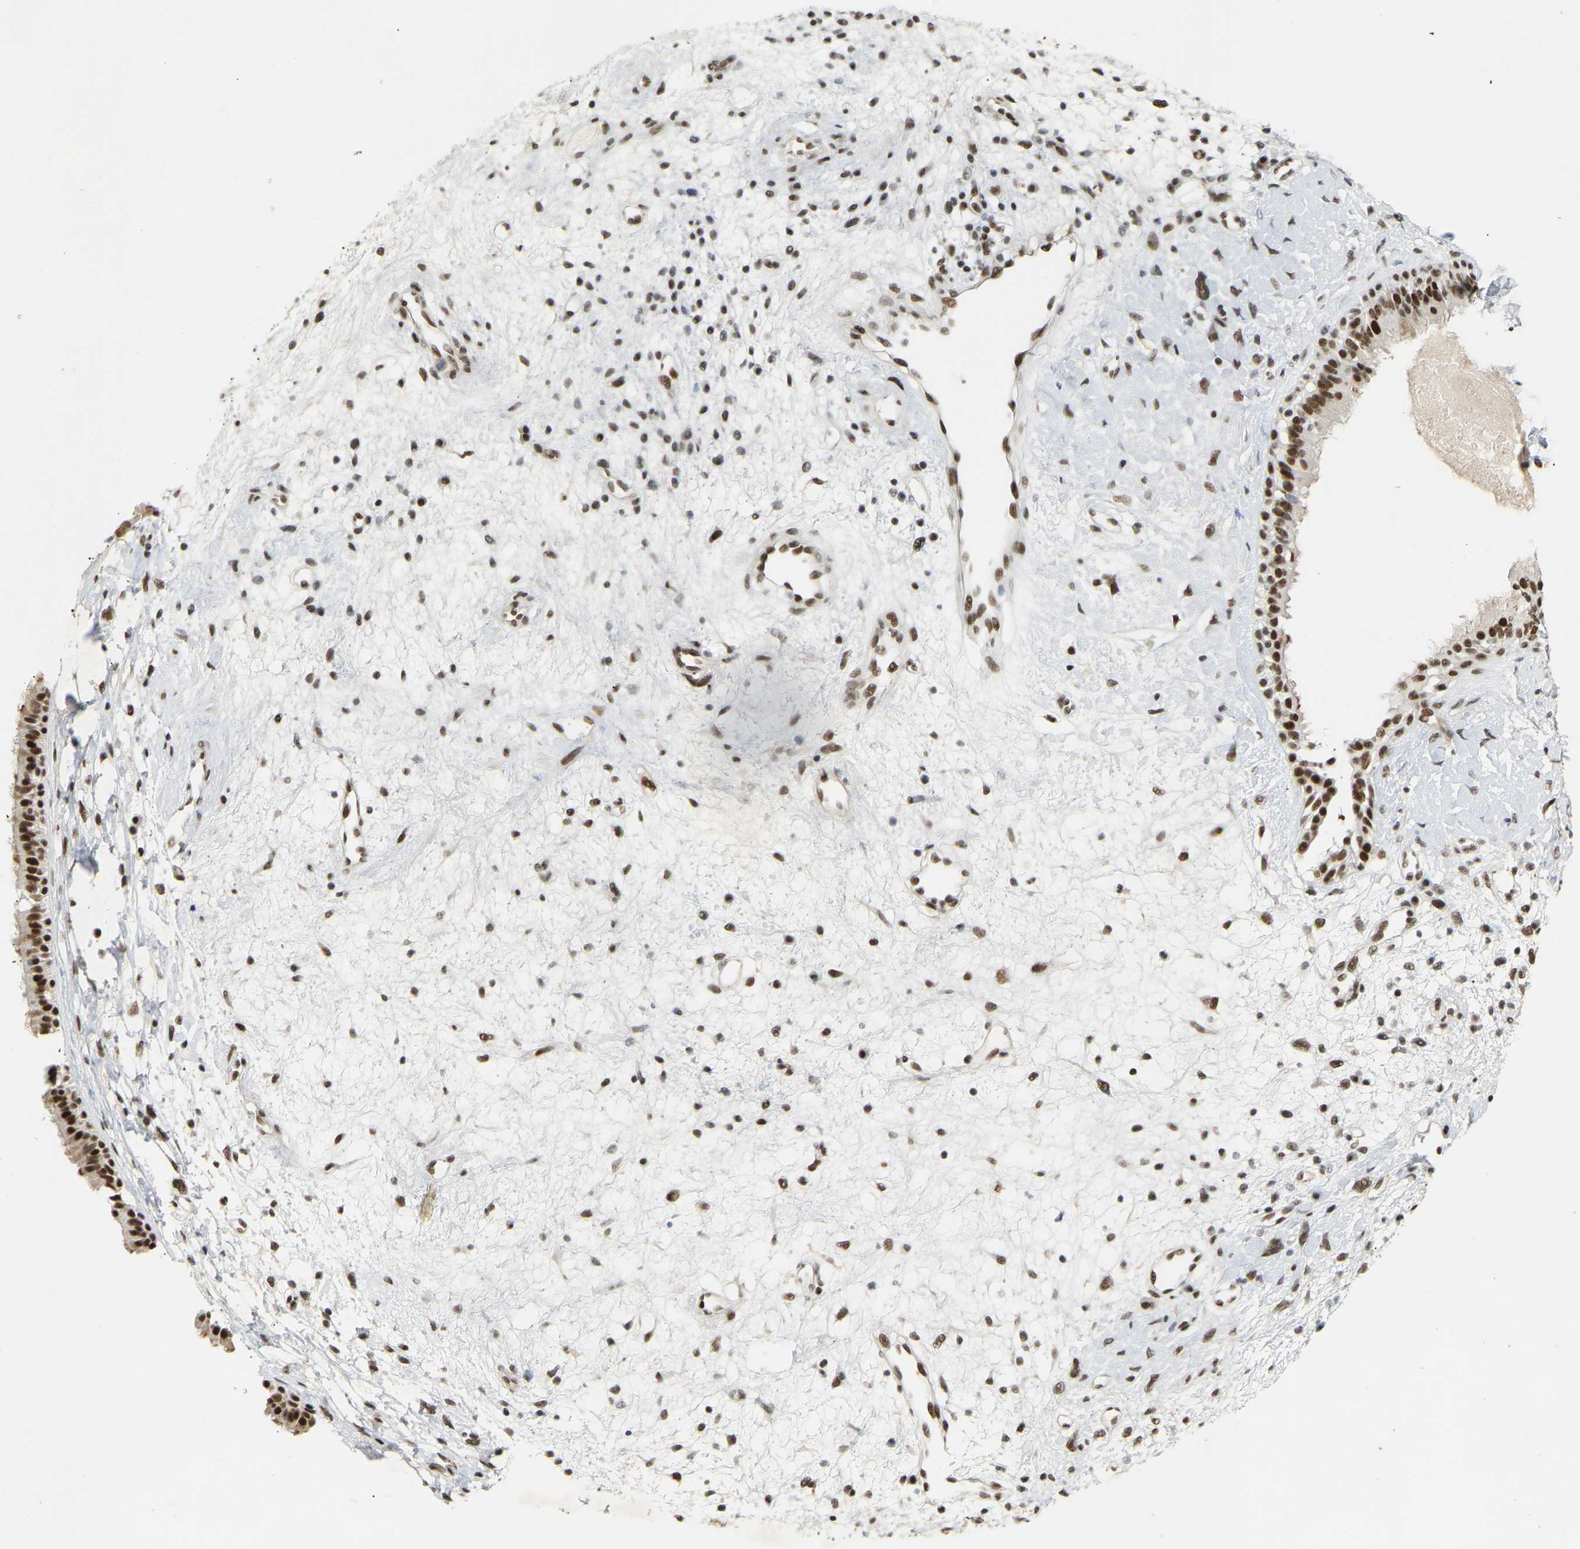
{"staining": {"intensity": "strong", "quantity": ">75%", "location": "nuclear"}, "tissue": "nasopharynx", "cell_type": "Respiratory epithelial cells", "image_type": "normal", "snomed": [{"axis": "morphology", "description": "Normal tissue, NOS"}, {"axis": "topography", "description": "Nasopharynx"}], "caption": "Immunohistochemical staining of normal nasopharynx reveals >75% levels of strong nuclear protein expression in approximately >75% of respiratory epithelial cells.", "gene": "NELFB", "patient": {"sex": "male", "age": 22}}